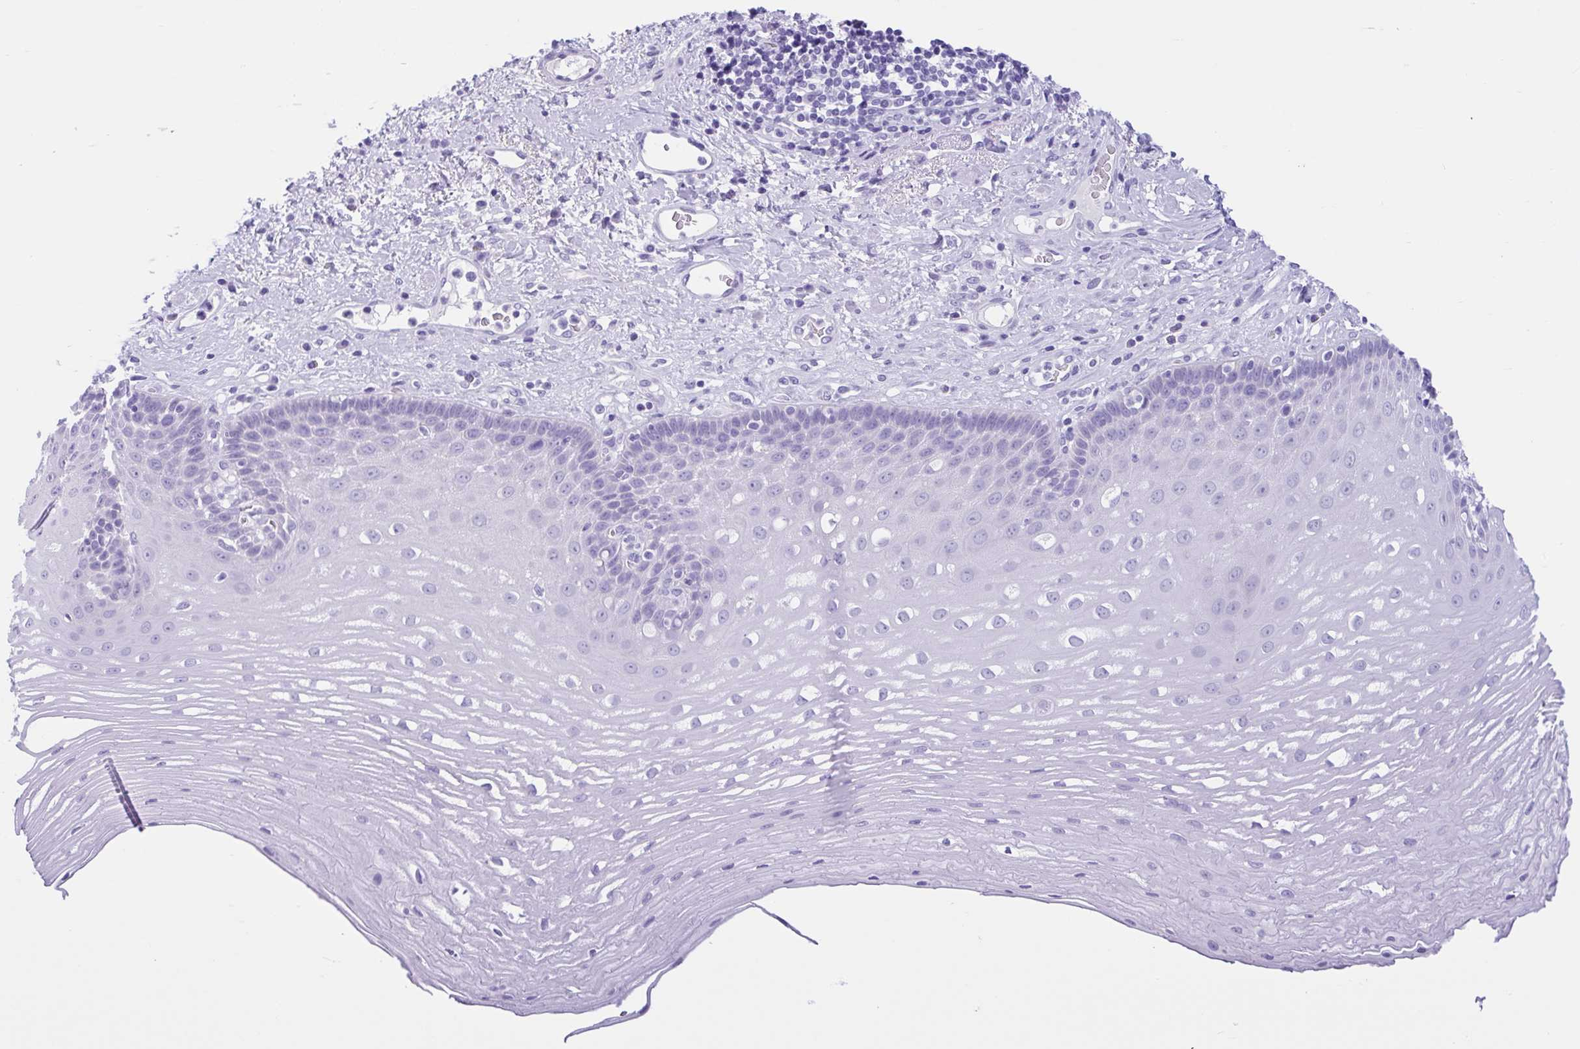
{"staining": {"intensity": "negative", "quantity": "none", "location": "none"}, "tissue": "esophagus", "cell_type": "Squamous epithelial cells", "image_type": "normal", "snomed": [{"axis": "morphology", "description": "Normal tissue, NOS"}, {"axis": "topography", "description": "Esophagus"}], "caption": "Immunohistochemistry (IHC) of benign esophagus demonstrates no expression in squamous epithelial cells.", "gene": "ENSG00000274792", "patient": {"sex": "male", "age": 62}}